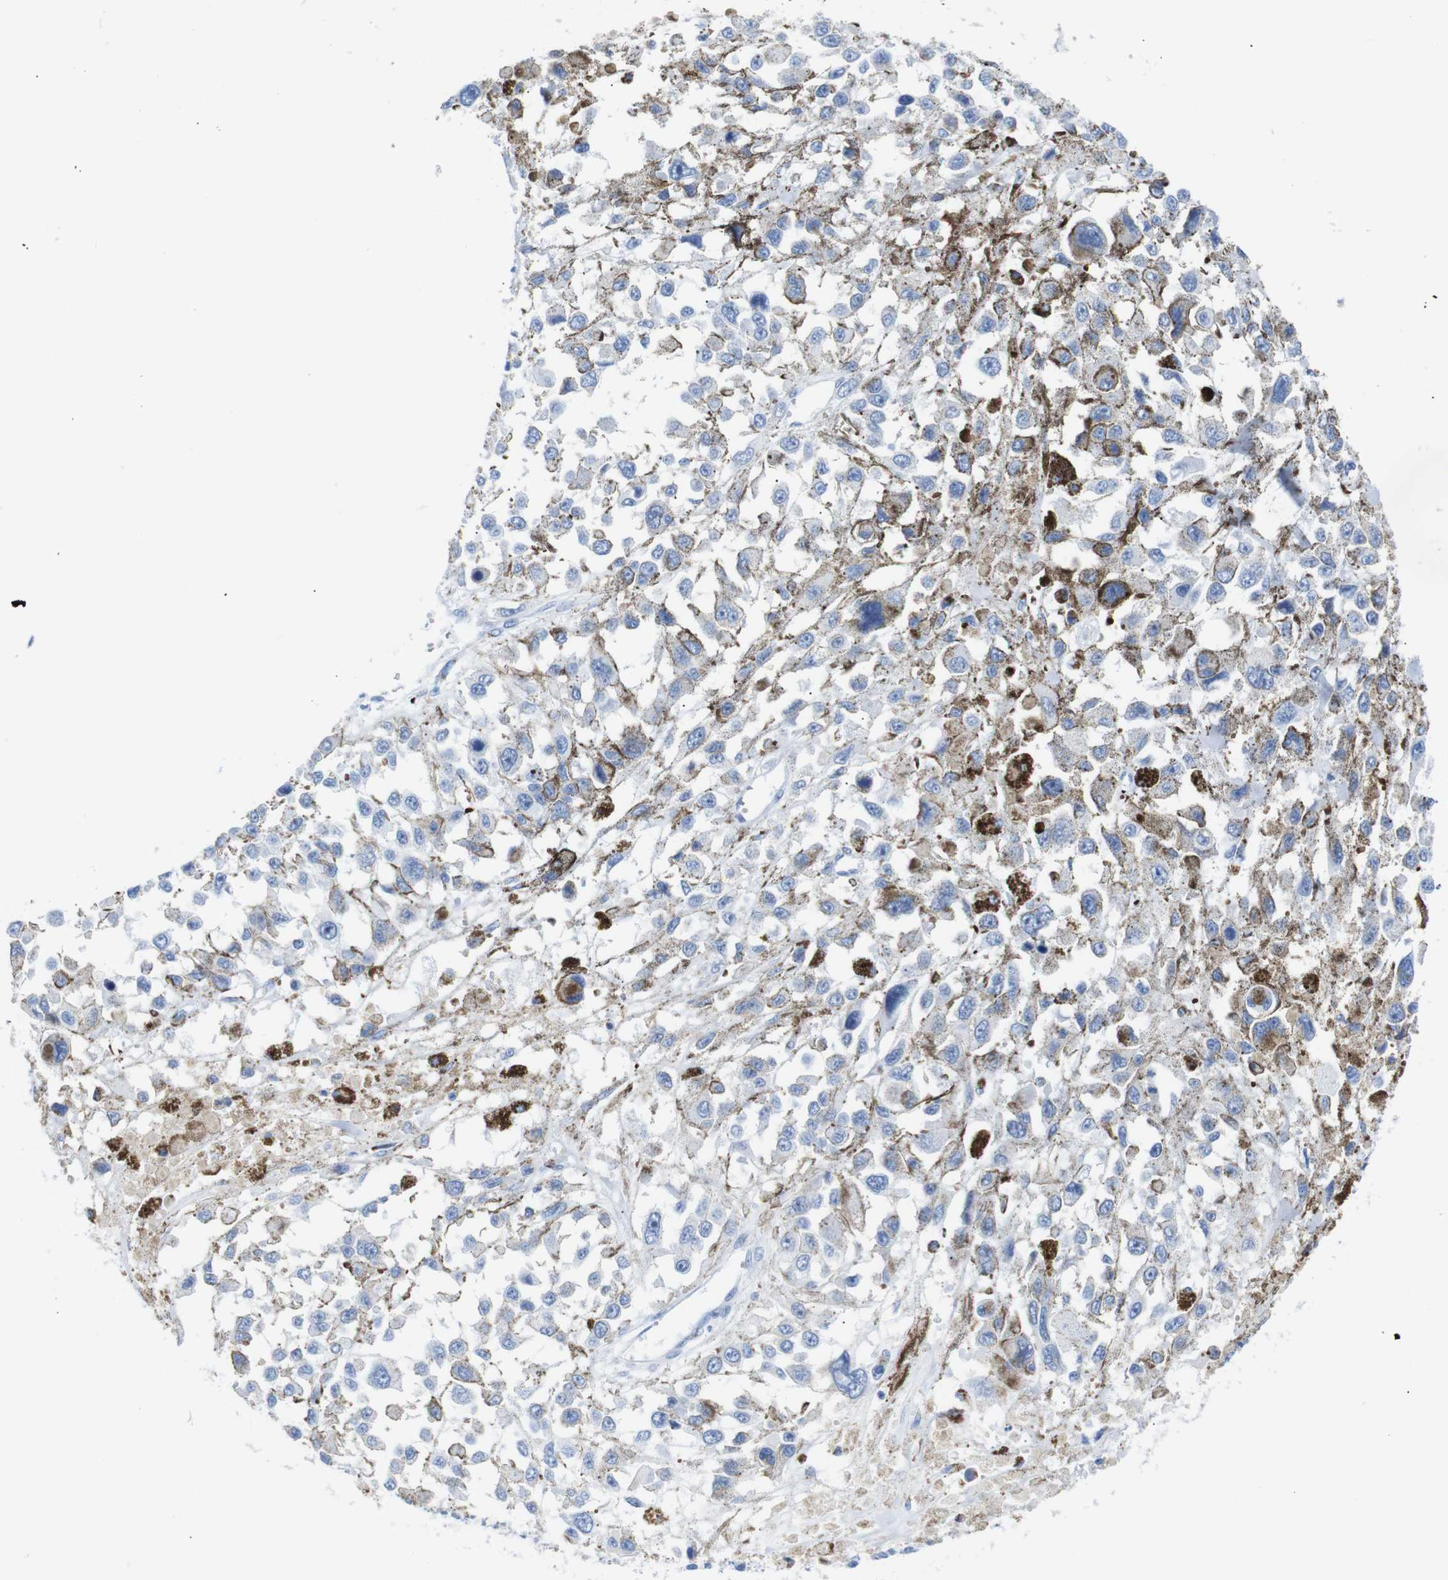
{"staining": {"intensity": "weak", "quantity": "<25%", "location": "cytoplasmic/membranous"}, "tissue": "melanoma", "cell_type": "Tumor cells", "image_type": "cancer", "snomed": [{"axis": "morphology", "description": "Malignant melanoma, Metastatic site"}, {"axis": "topography", "description": "Lymph node"}], "caption": "Immunohistochemistry photomicrograph of neoplastic tissue: human melanoma stained with DAB (3,3'-diaminobenzidine) displays no significant protein staining in tumor cells. (Stains: DAB immunohistochemistry with hematoxylin counter stain, Microscopy: brightfield microscopy at high magnification).", "gene": "ERVMER34-1", "patient": {"sex": "male", "age": 59}}